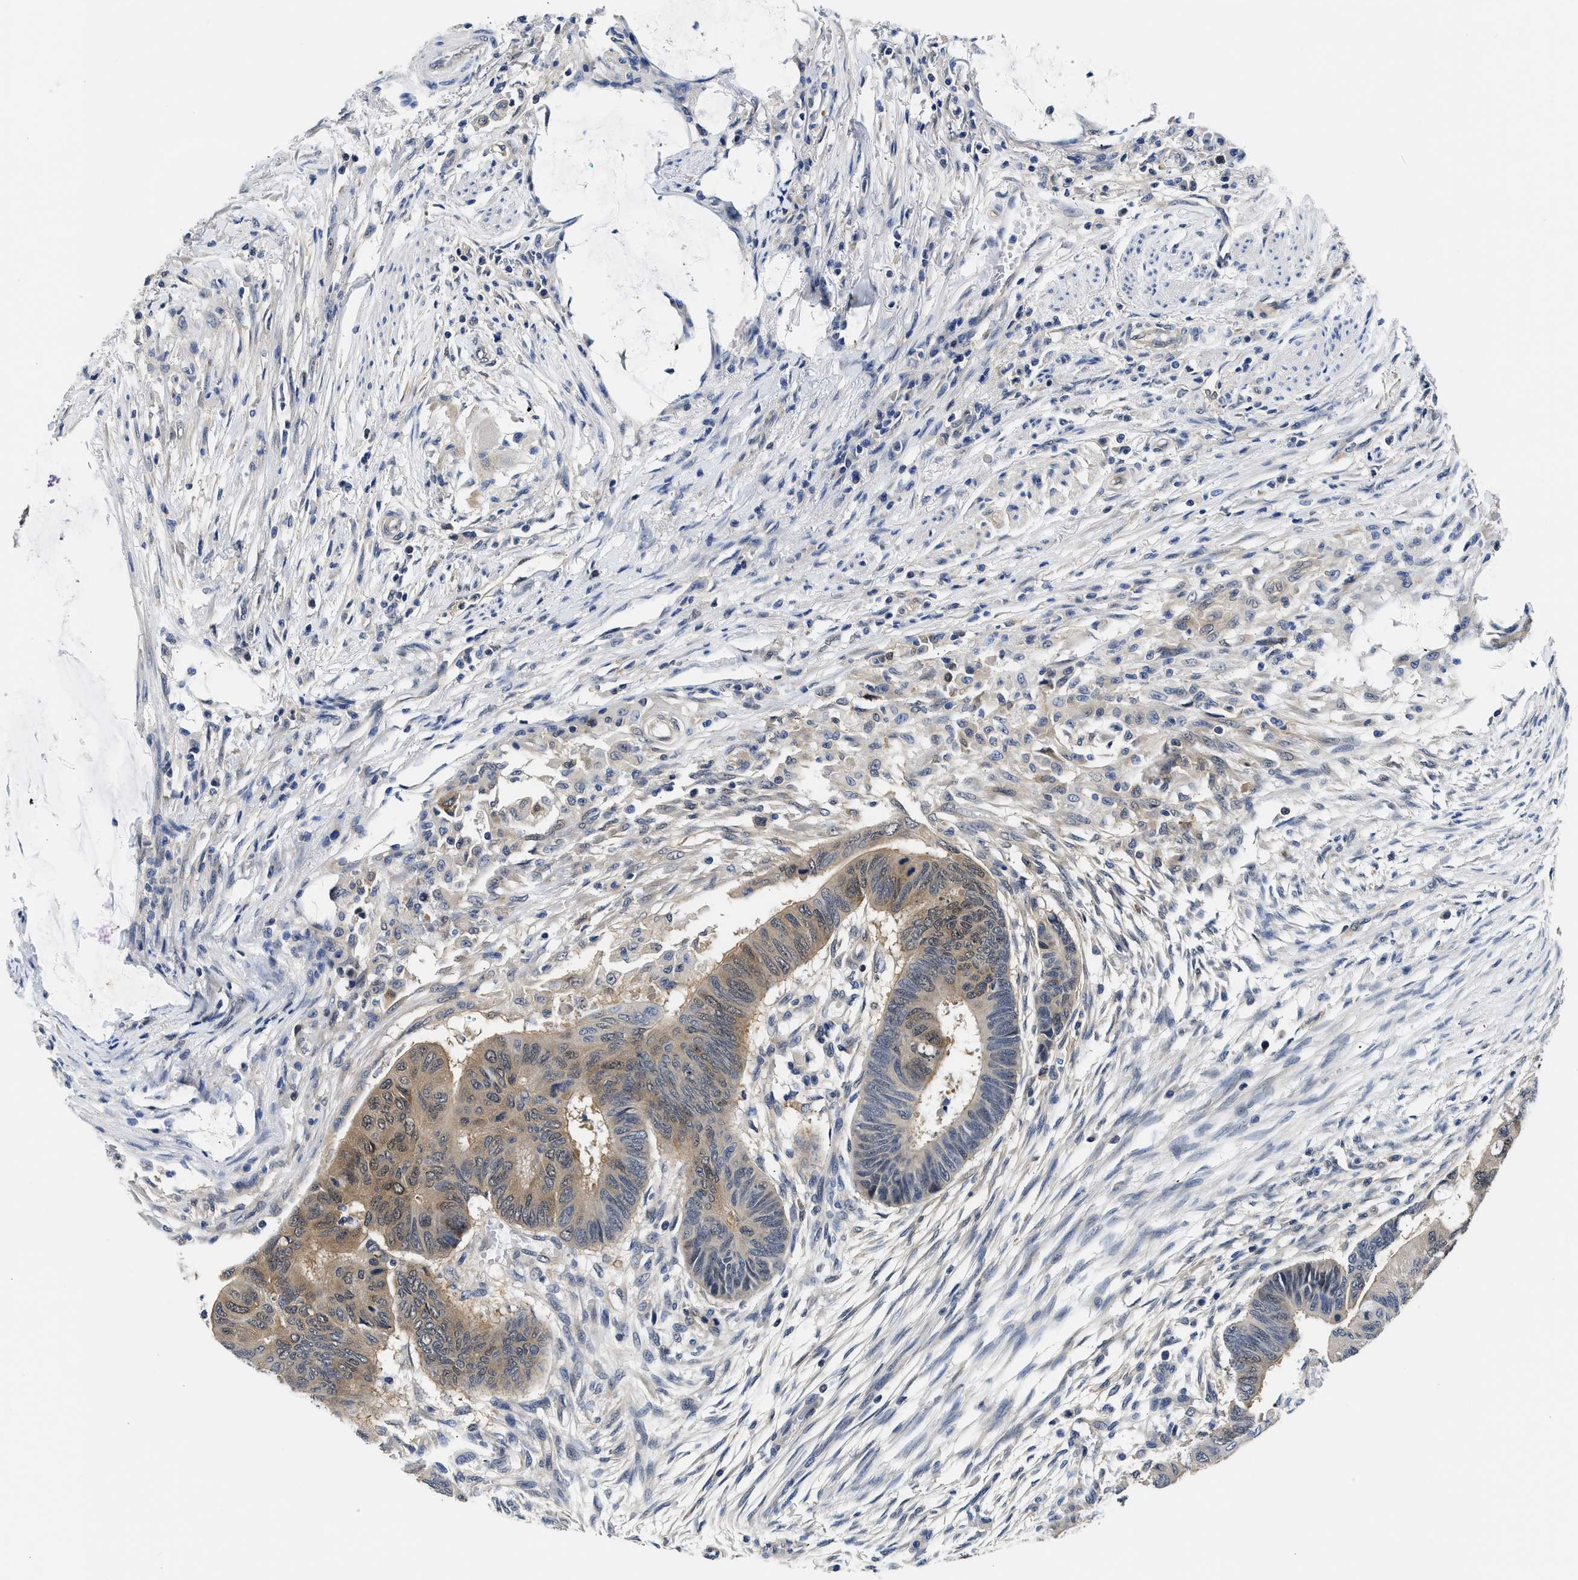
{"staining": {"intensity": "moderate", "quantity": ">75%", "location": "cytoplasmic/membranous,nuclear"}, "tissue": "colorectal cancer", "cell_type": "Tumor cells", "image_type": "cancer", "snomed": [{"axis": "morphology", "description": "Normal tissue, NOS"}, {"axis": "morphology", "description": "Adenocarcinoma, NOS"}, {"axis": "topography", "description": "Rectum"}, {"axis": "topography", "description": "Peripheral nerve tissue"}], "caption": "High-power microscopy captured an IHC image of colorectal cancer, revealing moderate cytoplasmic/membranous and nuclear positivity in about >75% of tumor cells.", "gene": "XPO5", "patient": {"sex": "male", "age": 92}}